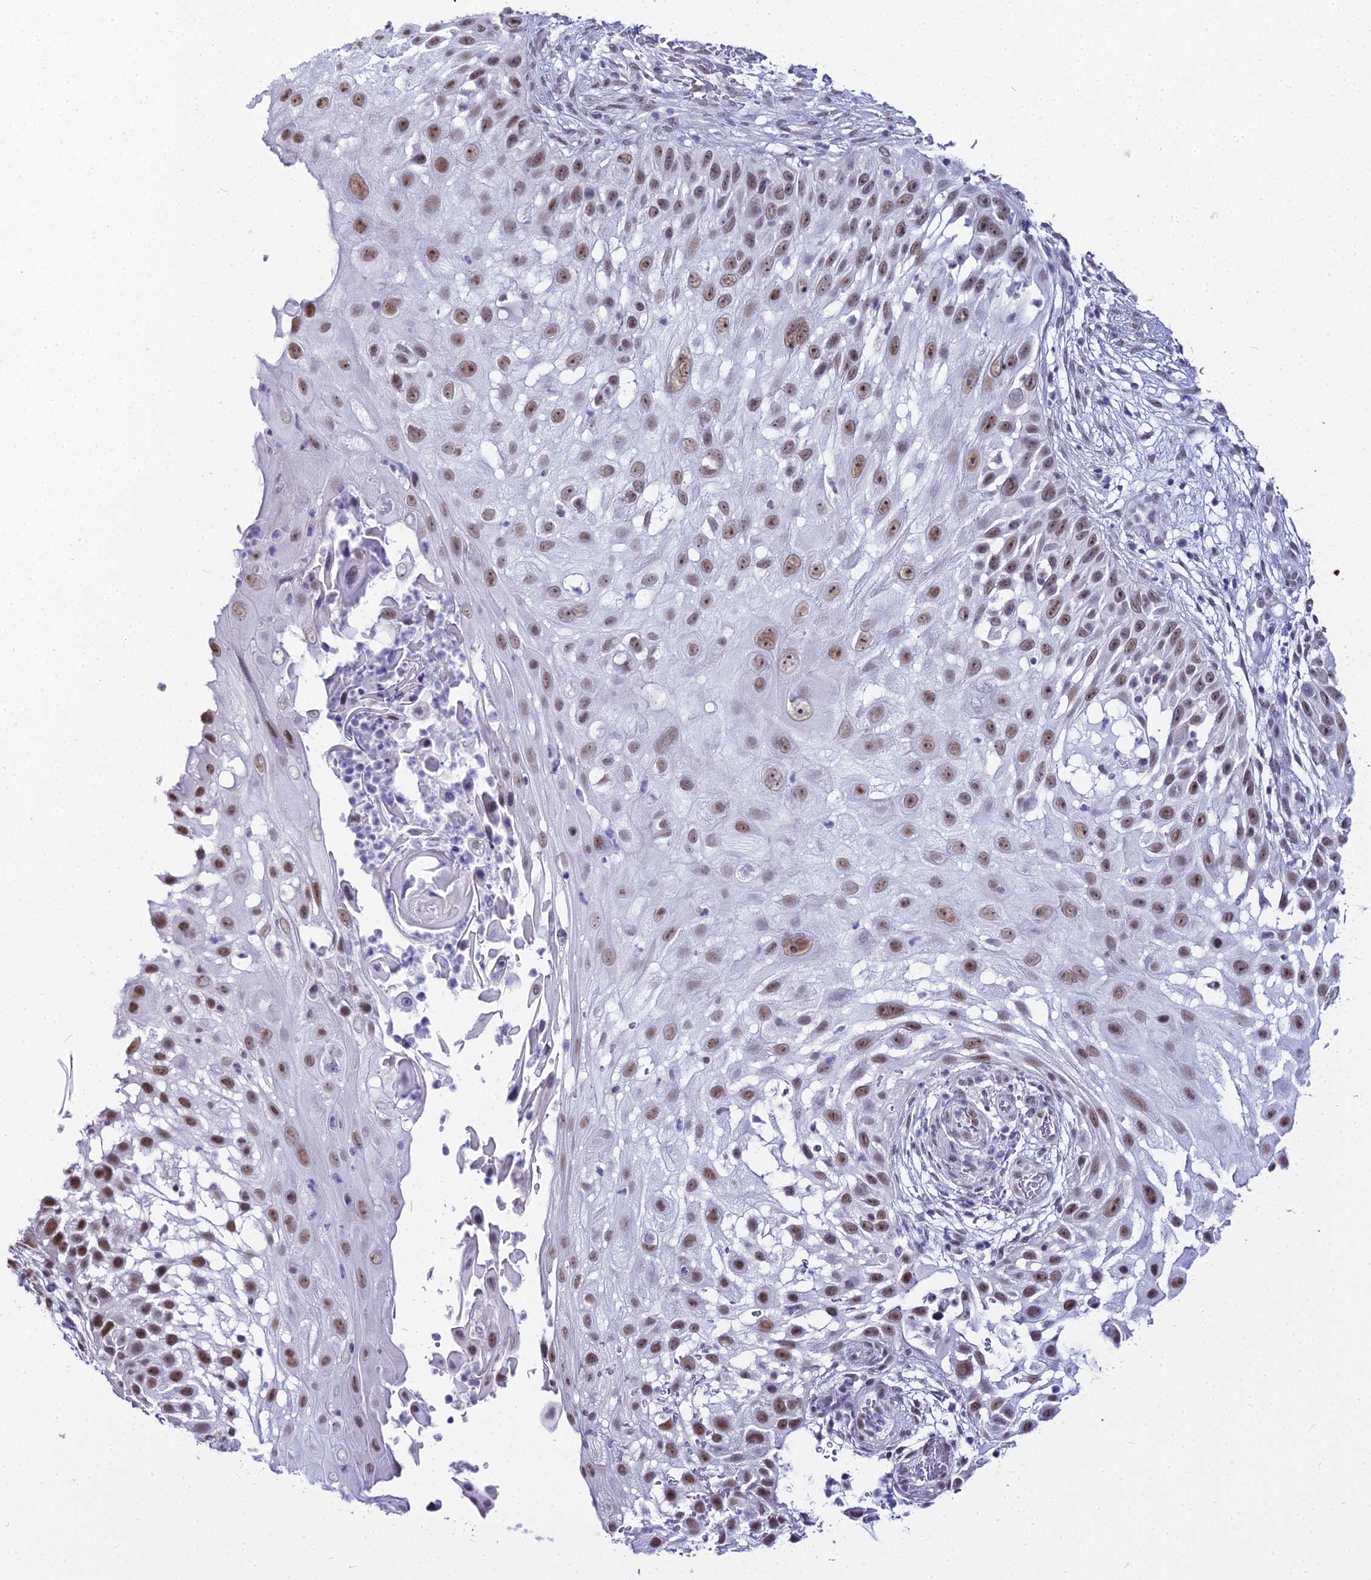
{"staining": {"intensity": "moderate", "quantity": ">75%", "location": "nuclear"}, "tissue": "skin cancer", "cell_type": "Tumor cells", "image_type": "cancer", "snomed": [{"axis": "morphology", "description": "Squamous cell carcinoma, NOS"}, {"axis": "topography", "description": "Skin"}], "caption": "Human skin cancer stained for a protein (brown) demonstrates moderate nuclear positive positivity in about >75% of tumor cells.", "gene": "RBM12", "patient": {"sex": "female", "age": 44}}